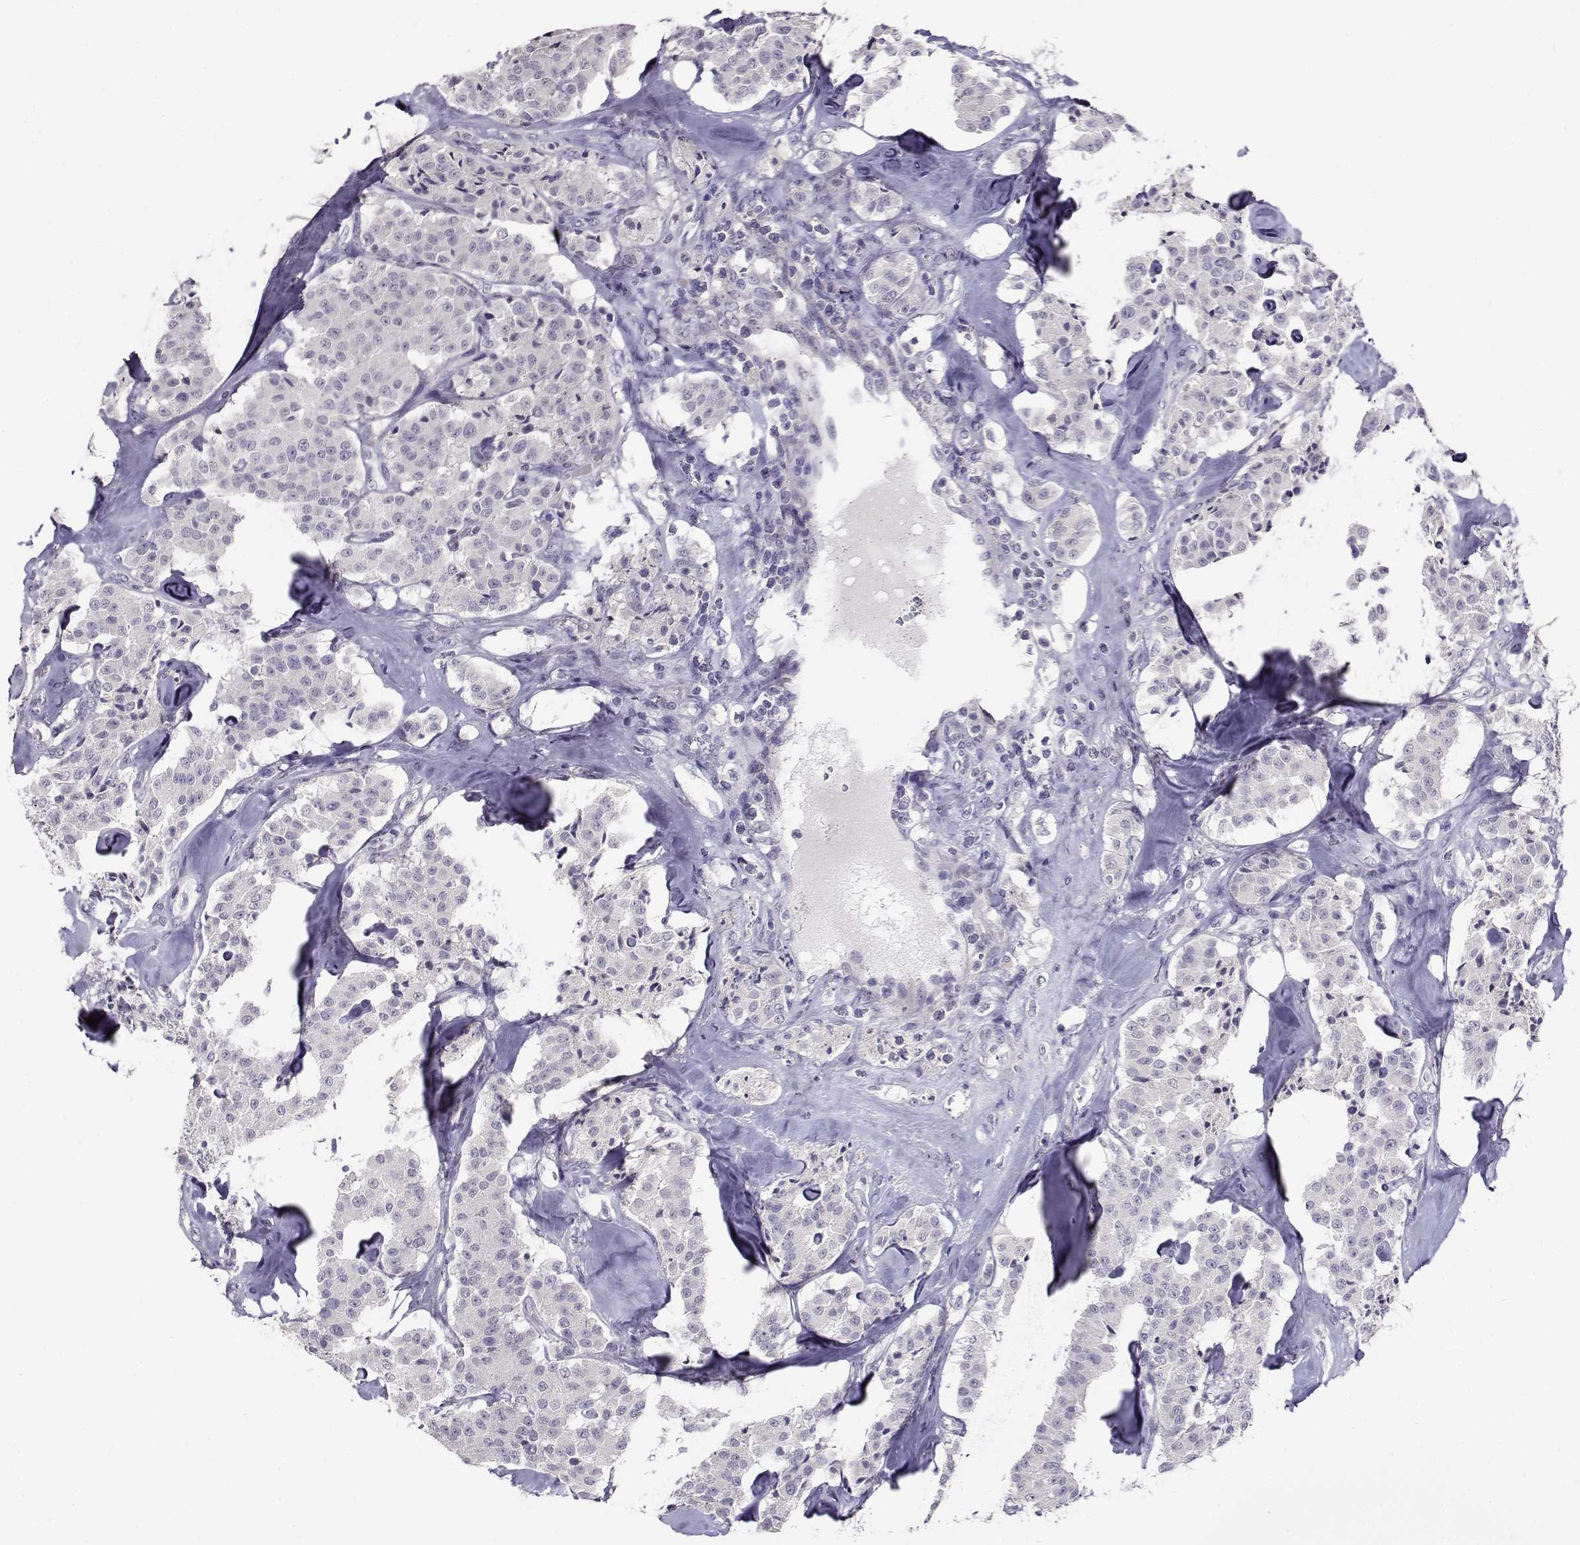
{"staining": {"intensity": "negative", "quantity": "none", "location": "none"}, "tissue": "carcinoid", "cell_type": "Tumor cells", "image_type": "cancer", "snomed": [{"axis": "morphology", "description": "Carcinoid, malignant, NOS"}, {"axis": "topography", "description": "Pancreas"}], "caption": "Protein analysis of carcinoid reveals no significant positivity in tumor cells.", "gene": "RHOXF2", "patient": {"sex": "male", "age": 41}}